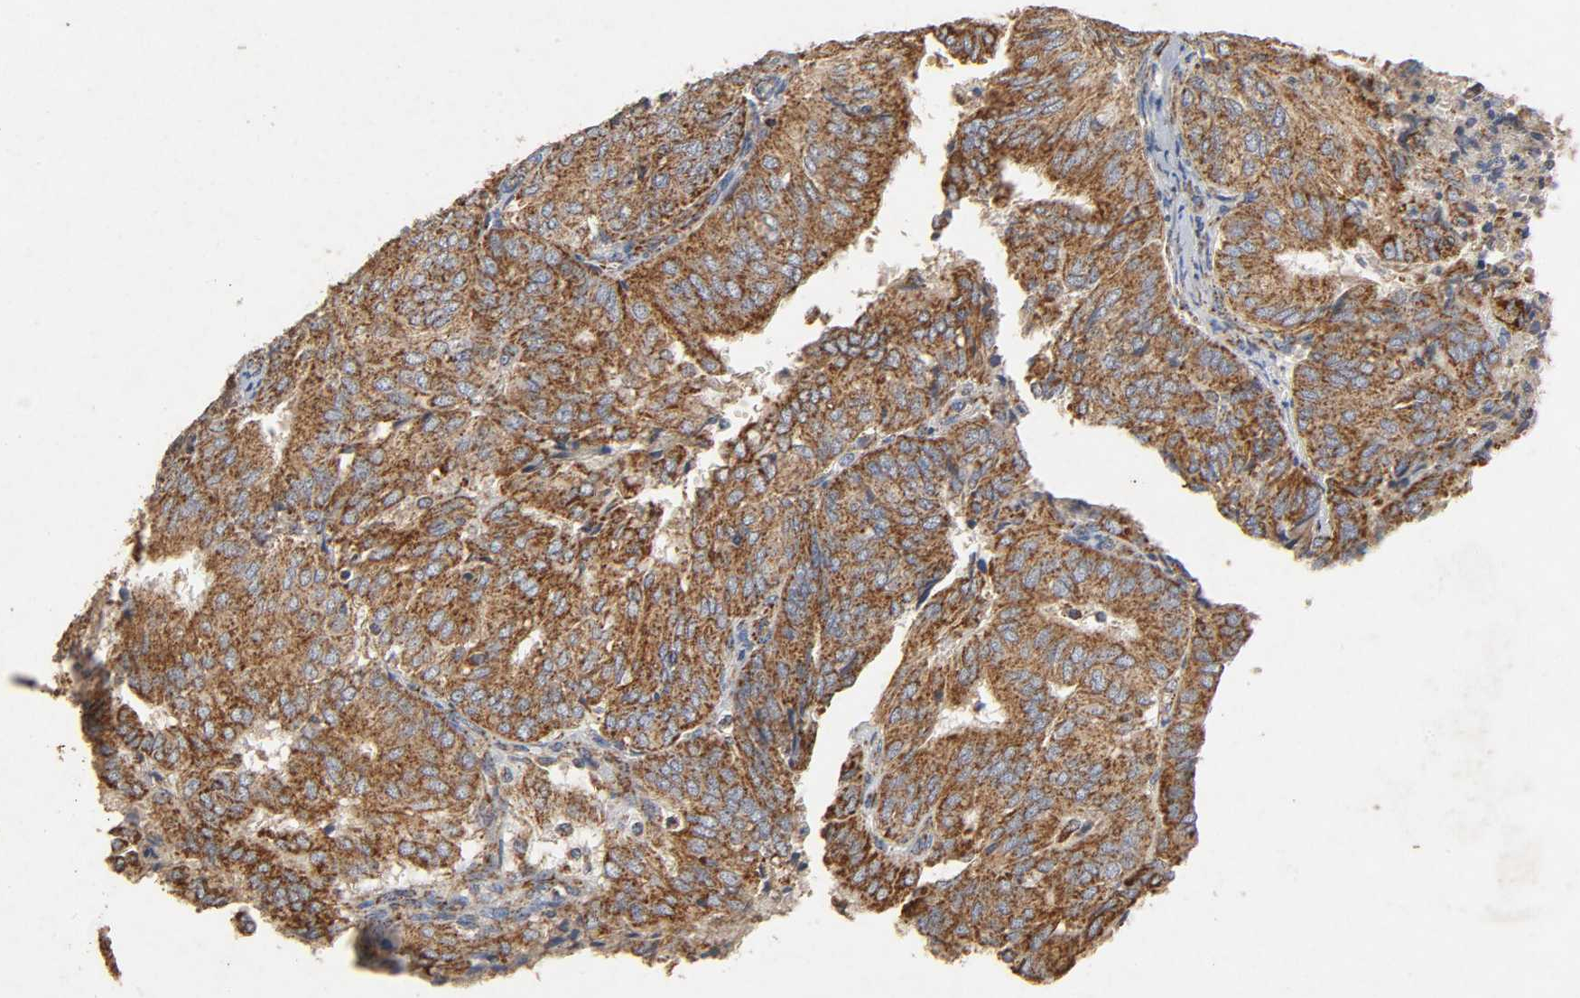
{"staining": {"intensity": "moderate", "quantity": ">75%", "location": "cytoplasmic/membranous"}, "tissue": "endometrial cancer", "cell_type": "Tumor cells", "image_type": "cancer", "snomed": [{"axis": "morphology", "description": "Adenocarcinoma, NOS"}, {"axis": "topography", "description": "Uterus"}], "caption": "The micrograph shows a brown stain indicating the presence of a protein in the cytoplasmic/membranous of tumor cells in adenocarcinoma (endometrial). (IHC, brightfield microscopy, high magnification).", "gene": "NDUFS3", "patient": {"sex": "female", "age": 60}}